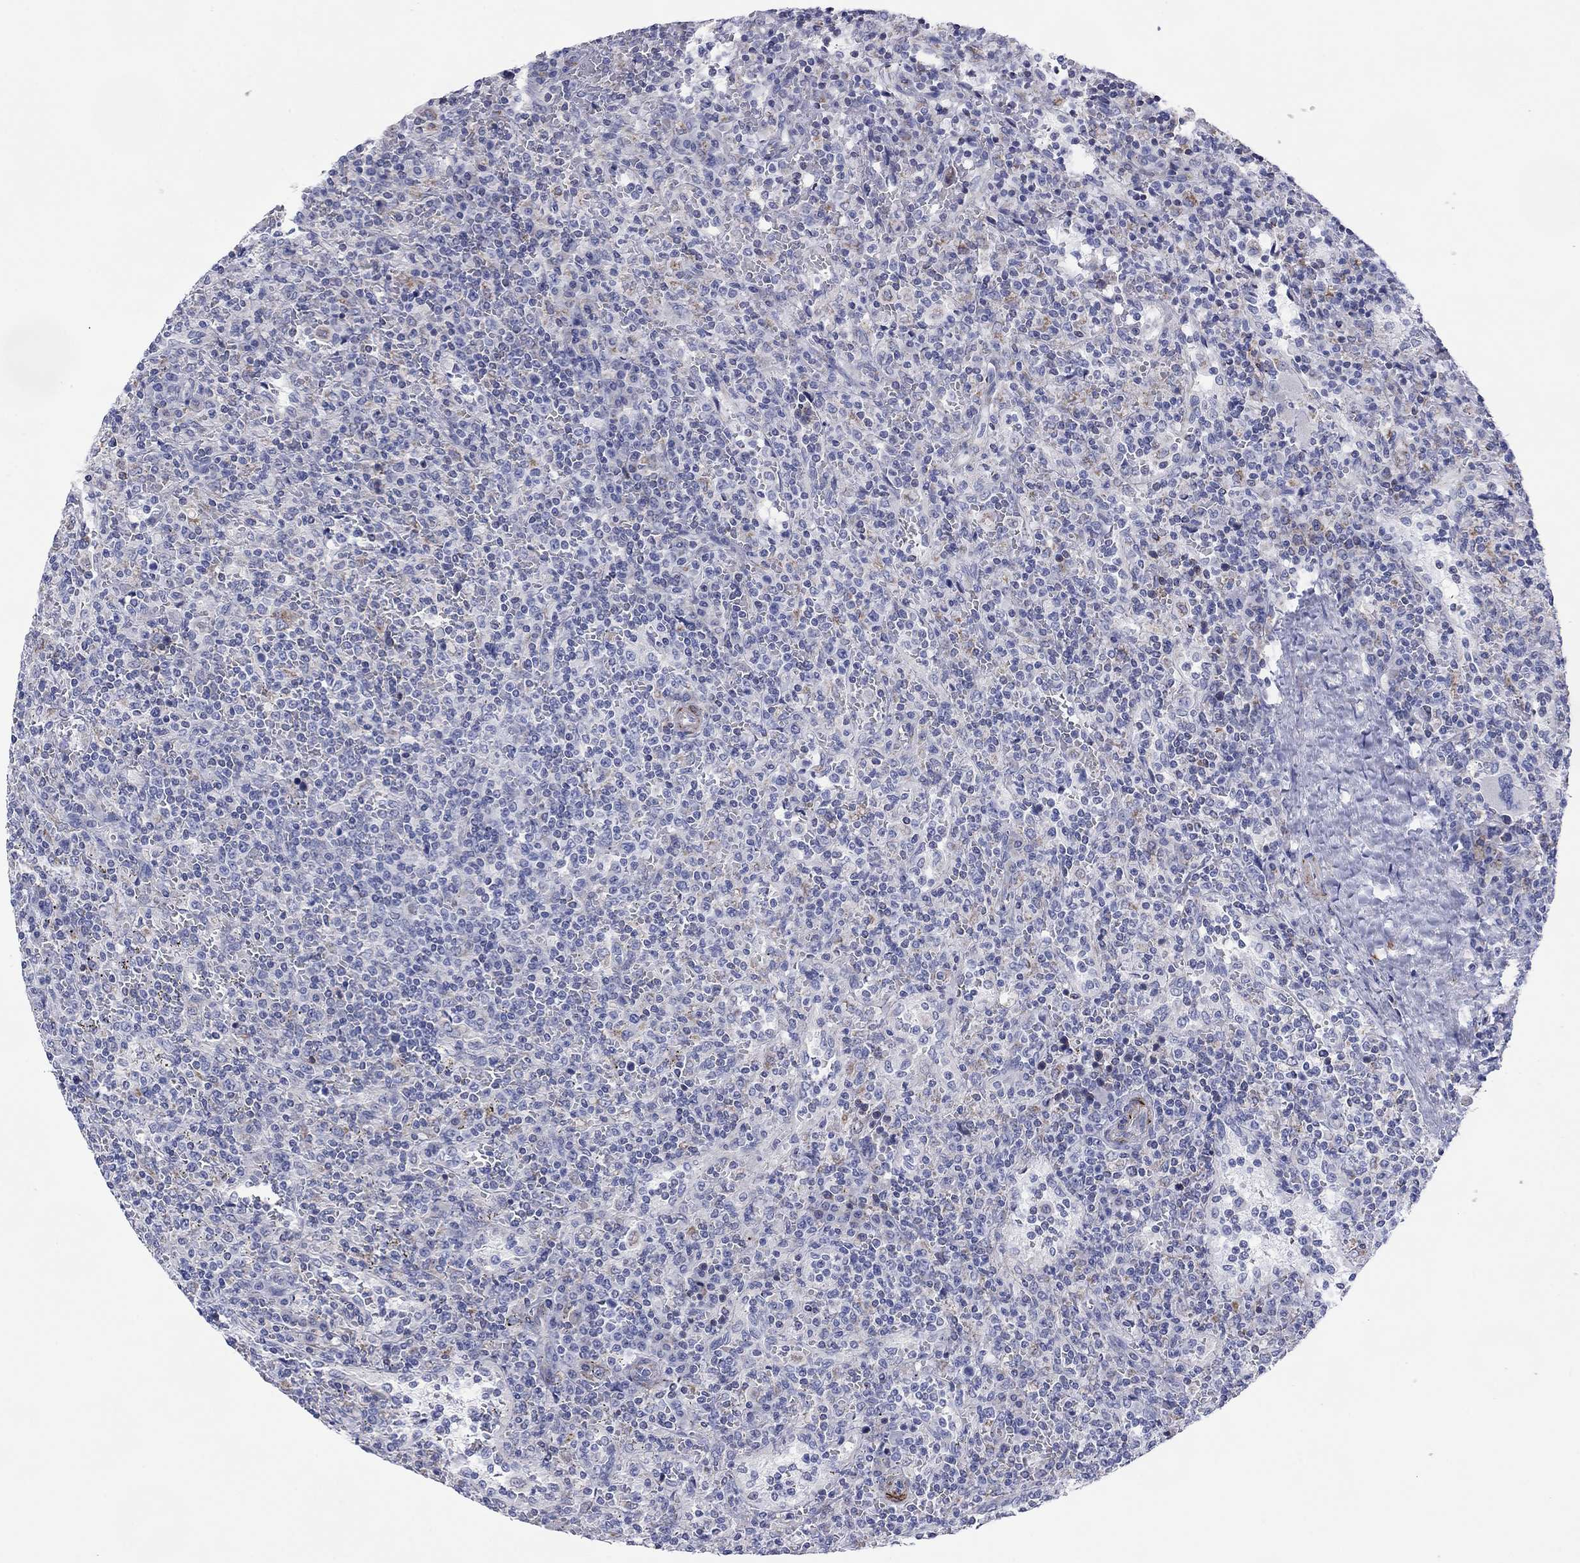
{"staining": {"intensity": "negative", "quantity": "none", "location": "none"}, "tissue": "lymphoma", "cell_type": "Tumor cells", "image_type": "cancer", "snomed": [{"axis": "morphology", "description": "Malignant lymphoma, non-Hodgkin's type, Low grade"}, {"axis": "topography", "description": "Spleen"}], "caption": "Immunohistochemistry image of neoplastic tissue: human lymphoma stained with DAB (3,3'-diaminobenzidine) reveals no significant protein expression in tumor cells.", "gene": "MGST3", "patient": {"sex": "male", "age": 62}}